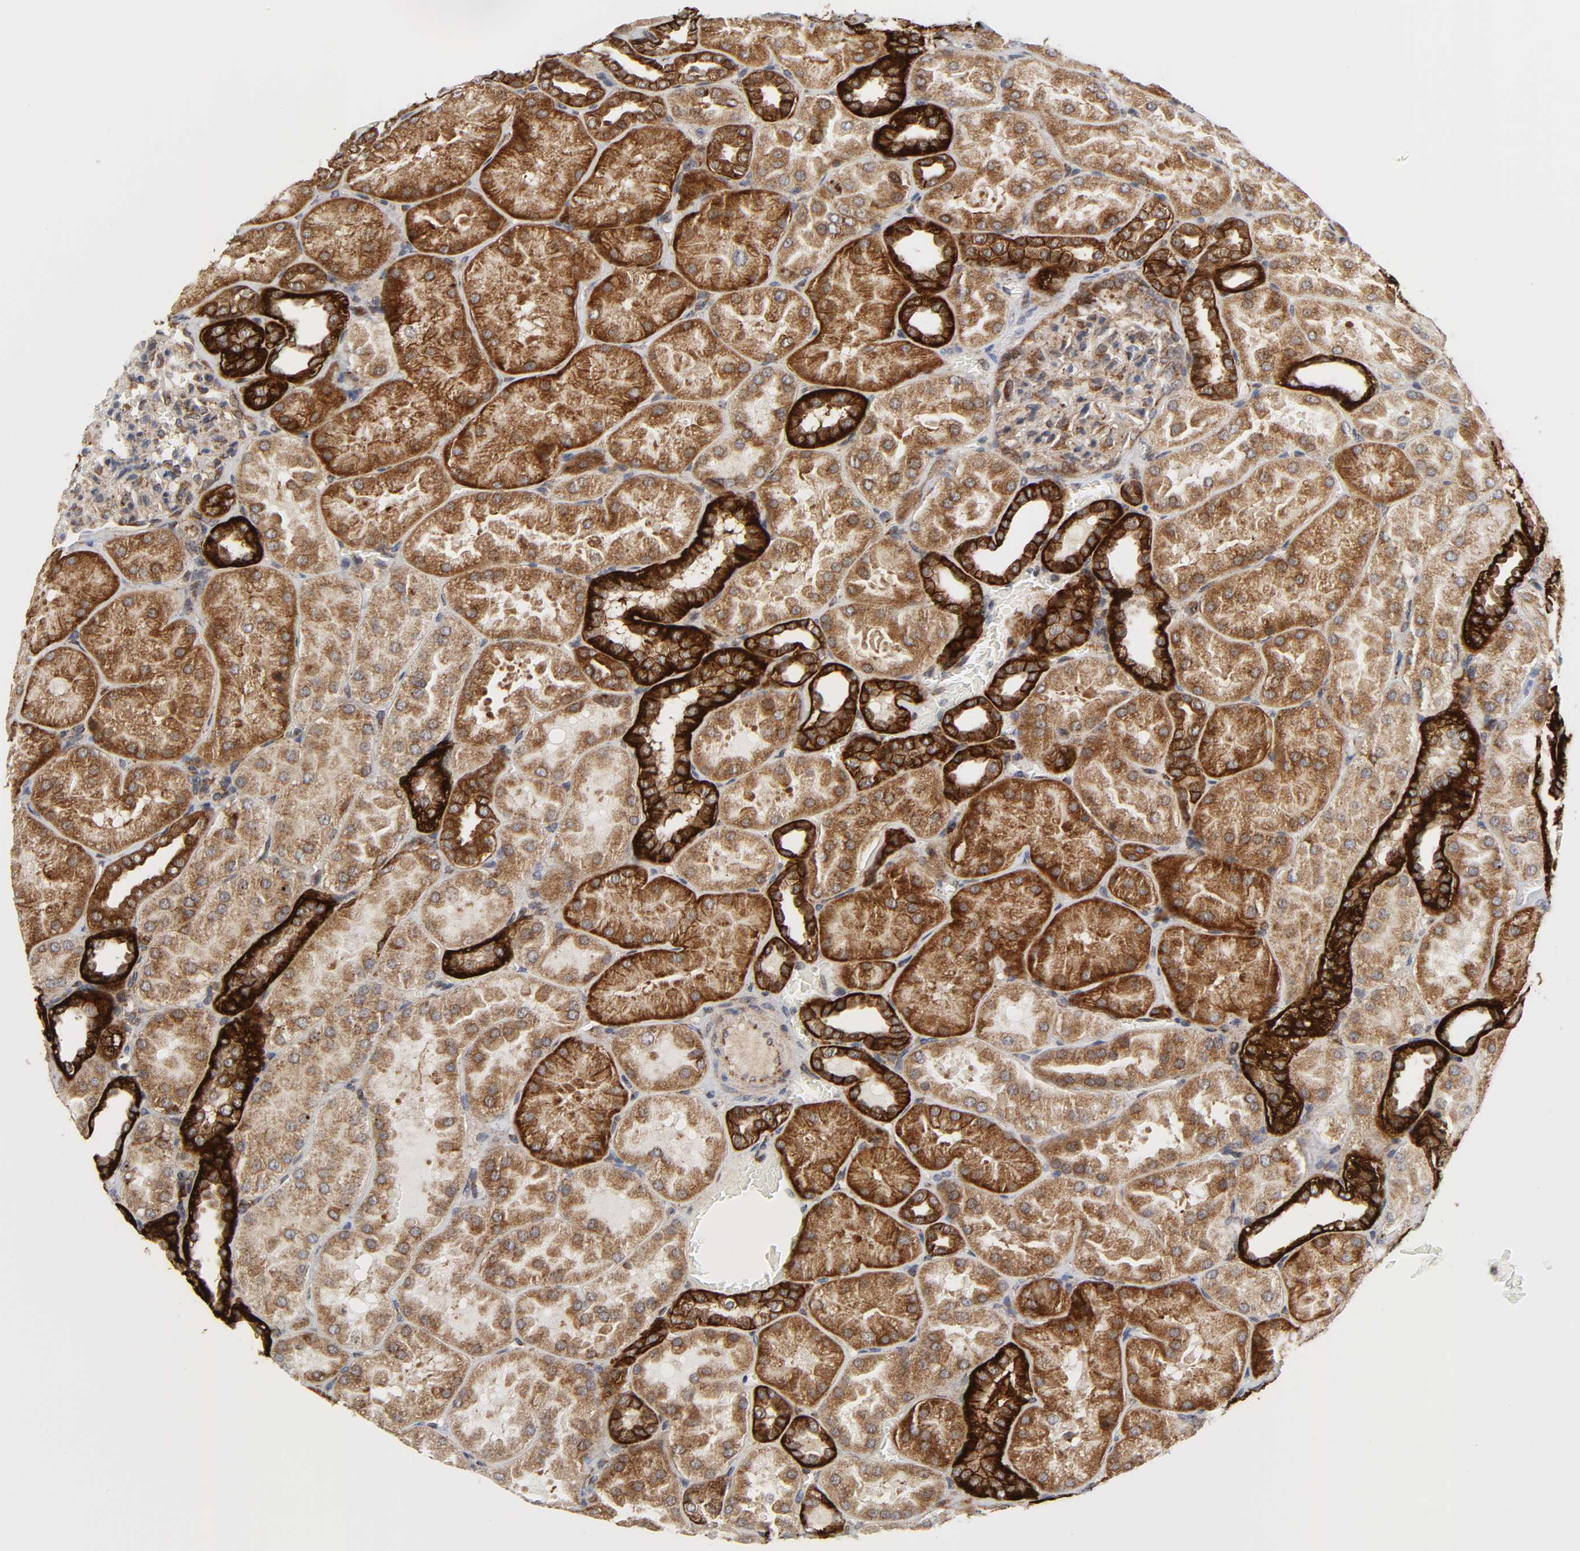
{"staining": {"intensity": "moderate", "quantity": ">75%", "location": "cytoplasmic/membranous"}, "tissue": "kidney", "cell_type": "Cells in glomeruli", "image_type": "normal", "snomed": [{"axis": "morphology", "description": "Normal tissue, NOS"}, {"axis": "topography", "description": "Kidney"}], "caption": "Brown immunohistochemical staining in unremarkable kidney demonstrates moderate cytoplasmic/membranous positivity in about >75% of cells in glomeruli.", "gene": "BAX", "patient": {"sex": "male", "age": 28}}